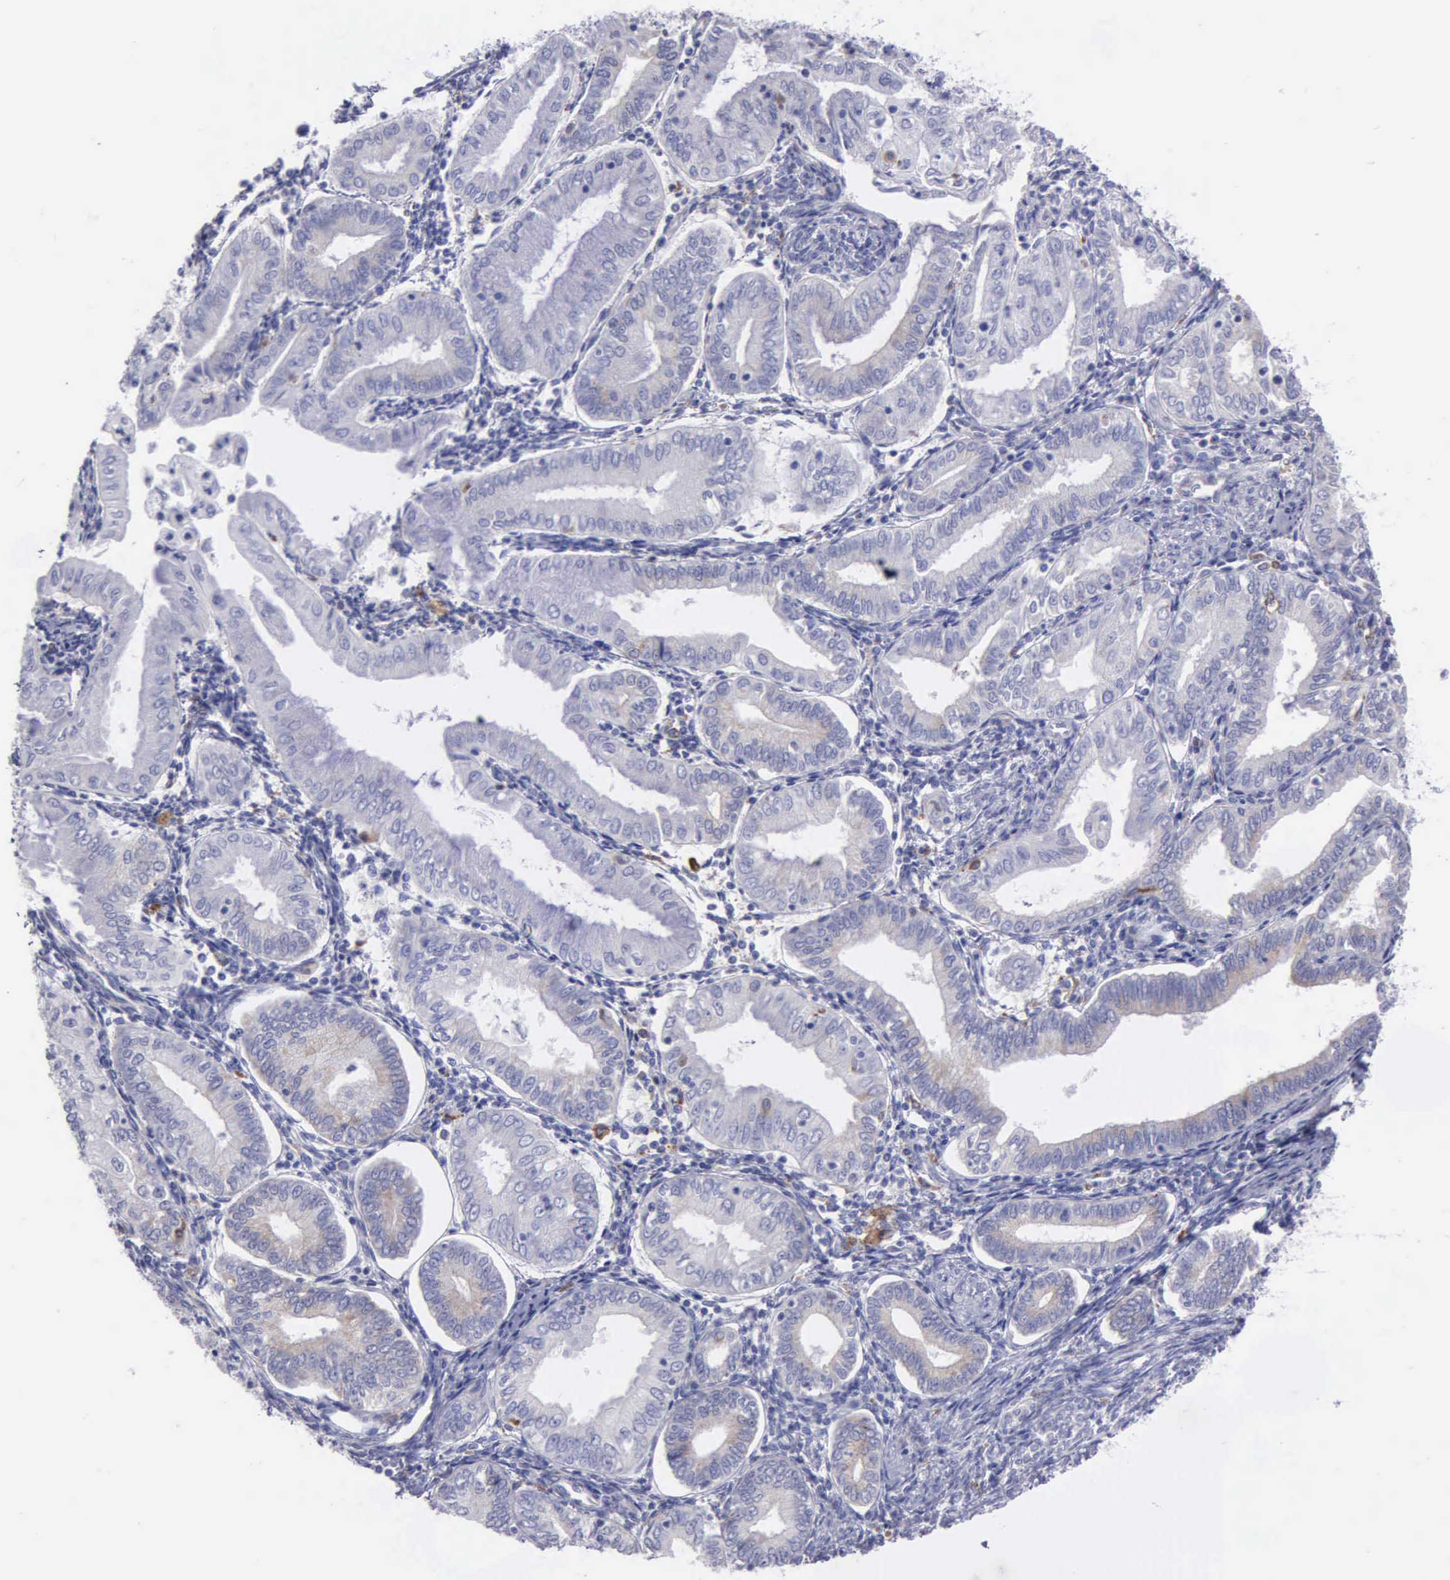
{"staining": {"intensity": "weak", "quantity": "<25%", "location": "cytoplasmic/membranous"}, "tissue": "endometrial cancer", "cell_type": "Tumor cells", "image_type": "cancer", "snomed": [{"axis": "morphology", "description": "Adenocarcinoma, NOS"}, {"axis": "topography", "description": "Endometrium"}], "caption": "This is an immunohistochemistry (IHC) histopathology image of adenocarcinoma (endometrial). There is no staining in tumor cells.", "gene": "TYRP1", "patient": {"sex": "female", "age": 55}}